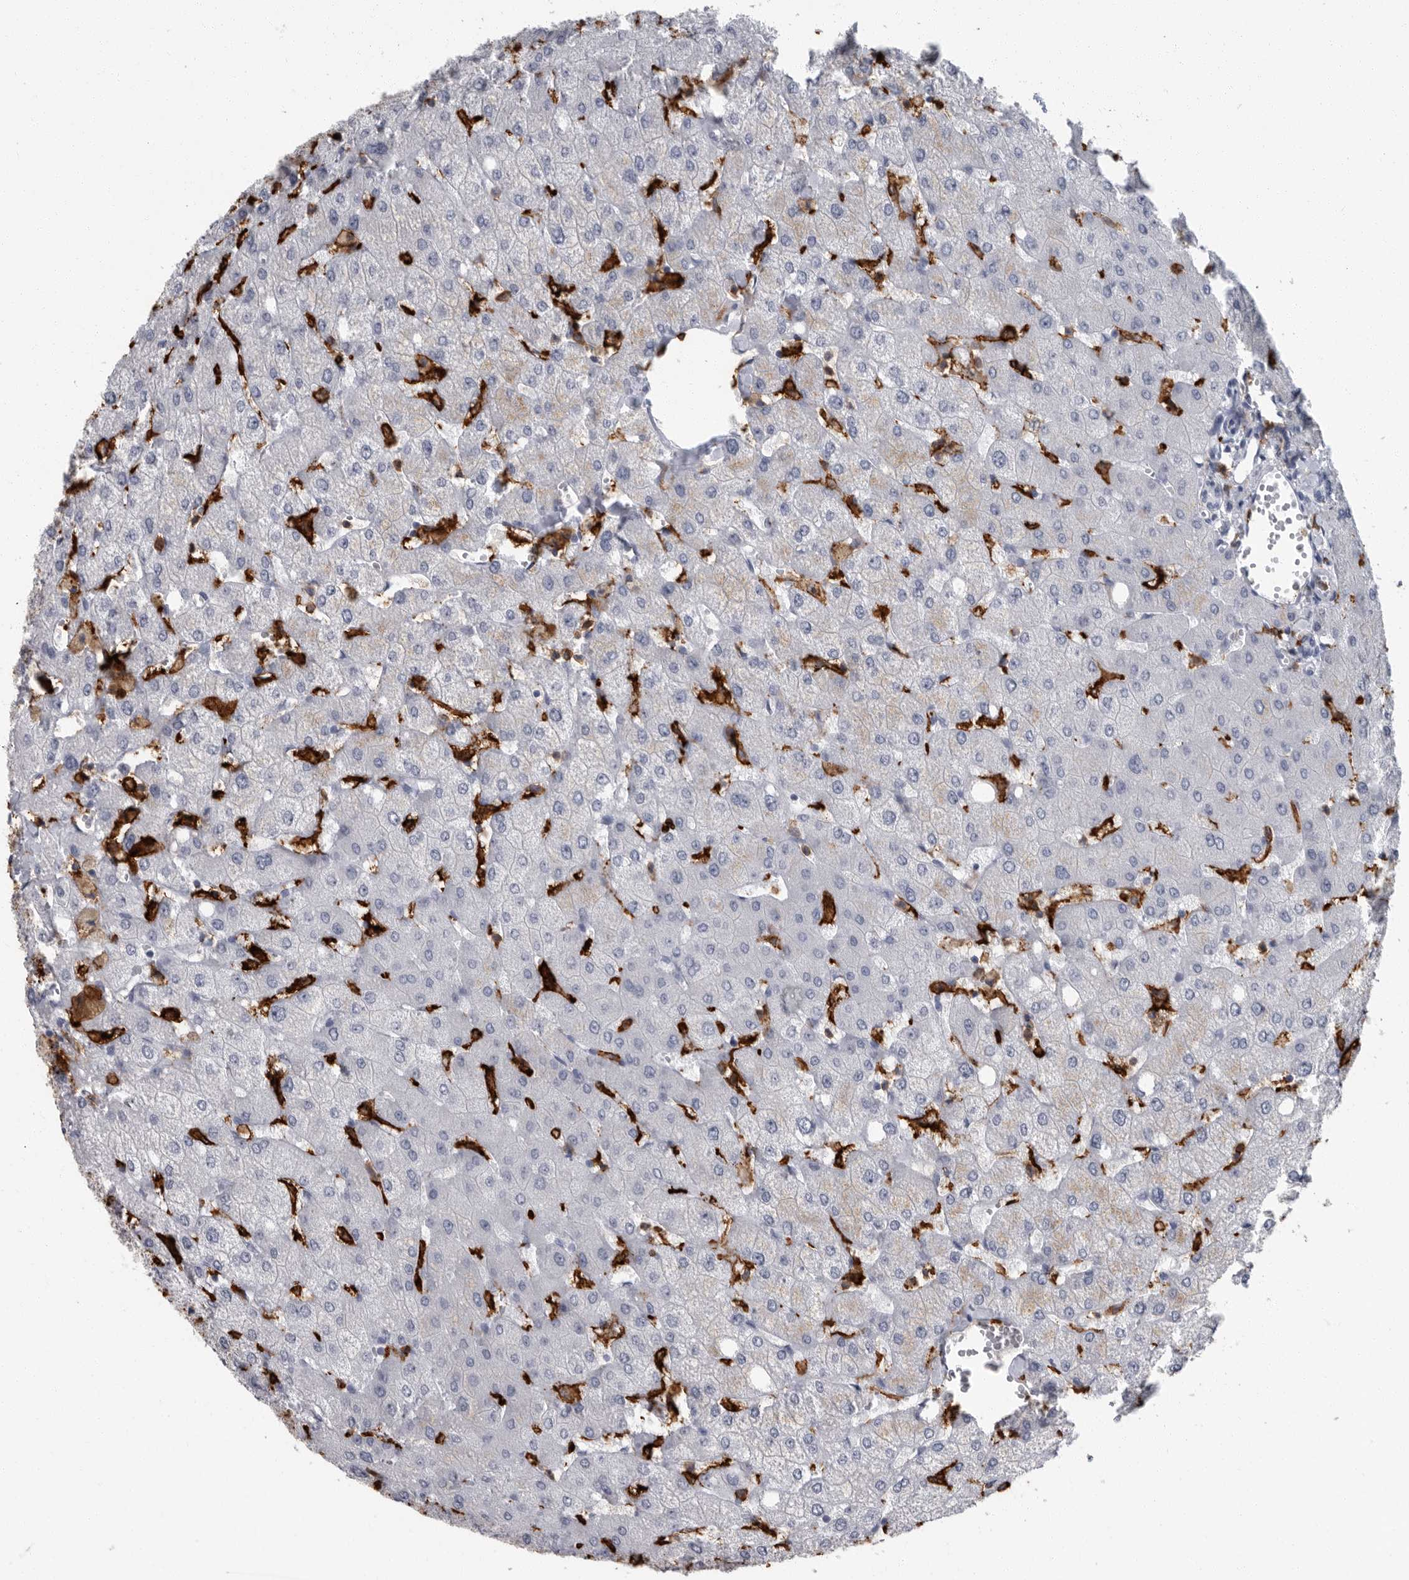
{"staining": {"intensity": "negative", "quantity": "none", "location": "none"}, "tissue": "liver", "cell_type": "Cholangiocytes", "image_type": "normal", "snomed": [{"axis": "morphology", "description": "Normal tissue, NOS"}, {"axis": "topography", "description": "Liver"}], "caption": "Immunohistochemistry (IHC) of unremarkable liver demonstrates no expression in cholangiocytes.", "gene": "FCER1G", "patient": {"sex": "female", "age": 54}}